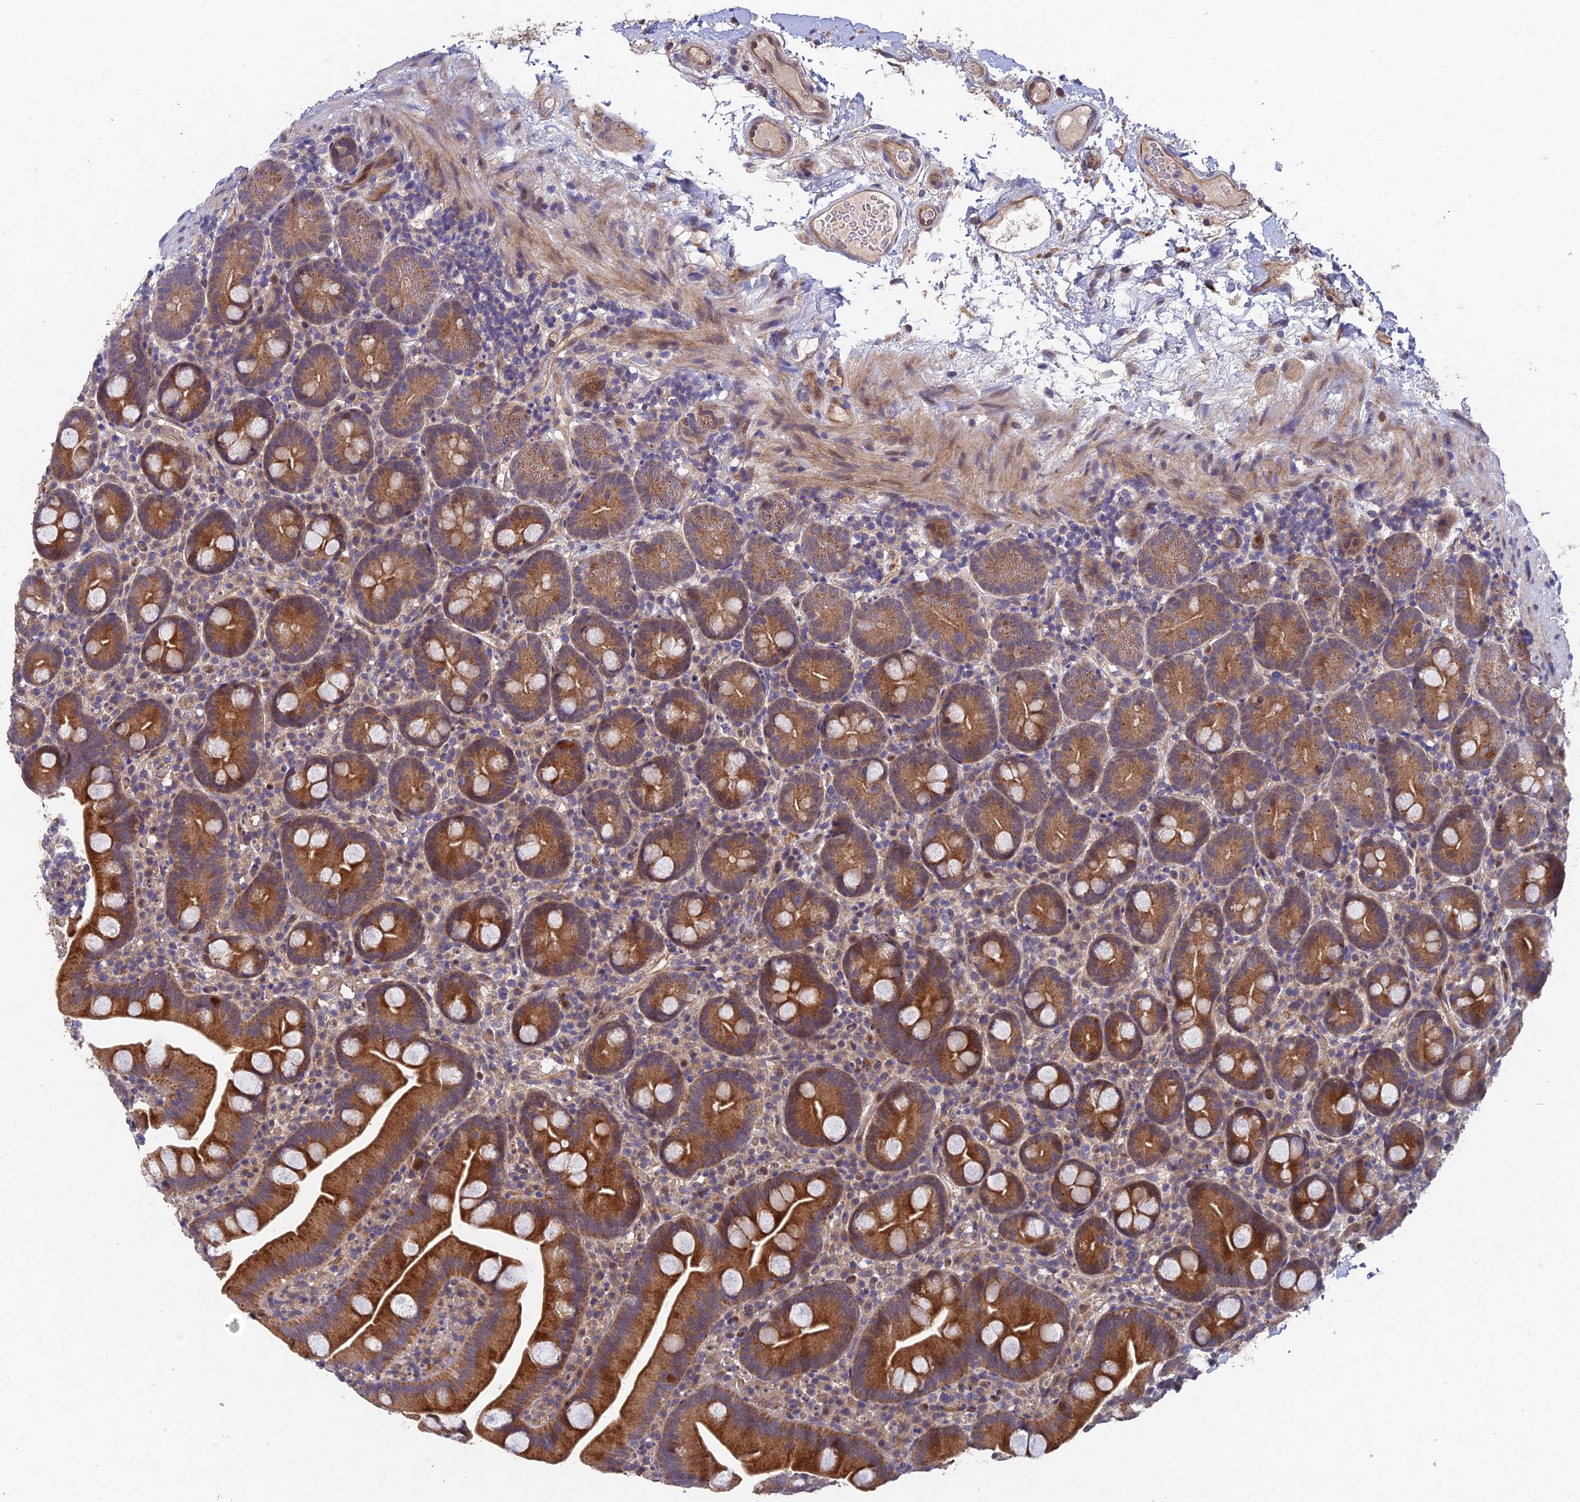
{"staining": {"intensity": "strong", "quantity": ">75%", "location": "cytoplasmic/membranous"}, "tissue": "small intestine", "cell_type": "Glandular cells", "image_type": "normal", "snomed": [{"axis": "morphology", "description": "Normal tissue, NOS"}, {"axis": "topography", "description": "Small intestine"}], "caption": "This histopathology image exhibits unremarkable small intestine stained with IHC to label a protein in brown. The cytoplasmic/membranous of glandular cells show strong positivity for the protein. Nuclei are counter-stained blue.", "gene": "NSMCE1", "patient": {"sex": "female", "age": 68}}